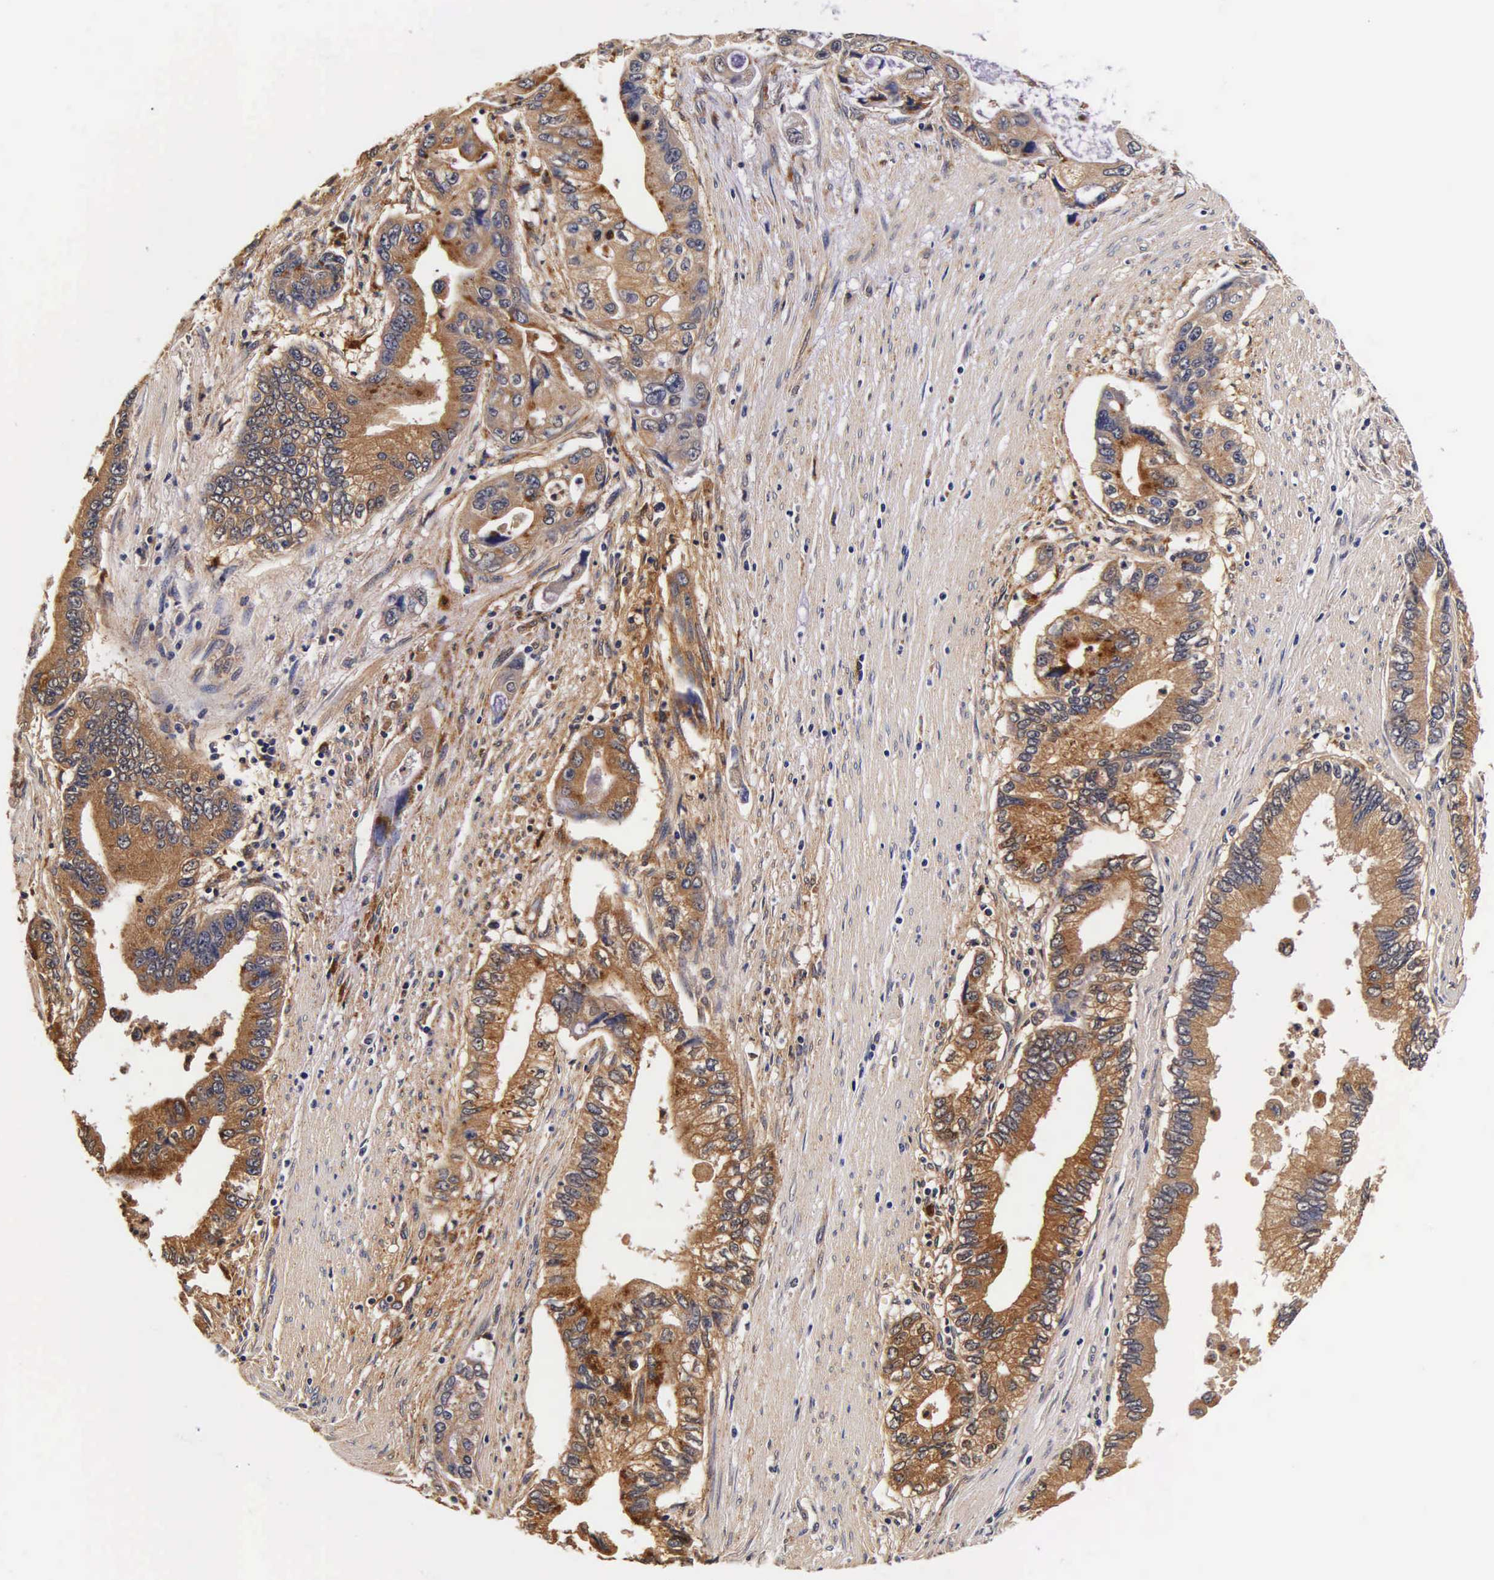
{"staining": {"intensity": "strong", "quantity": ">75%", "location": "cytoplasmic/membranous"}, "tissue": "pancreatic cancer", "cell_type": "Tumor cells", "image_type": "cancer", "snomed": [{"axis": "morphology", "description": "Adenocarcinoma, NOS"}, {"axis": "topography", "description": "Pancreas"}, {"axis": "topography", "description": "Stomach, upper"}], "caption": "Pancreatic cancer (adenocarcinoma) stained with immunohistochemistry (IHC) demonstrates strong cytoplasmic/membranous positivity in about >75% of tumor cells. The staining is performed using DAB brown chromogen to label protein expression. The nuclei are counter-stained blue using hematoxylin.", "gene": "CTSB", "patient": {"sex": "male", "age": 77}}